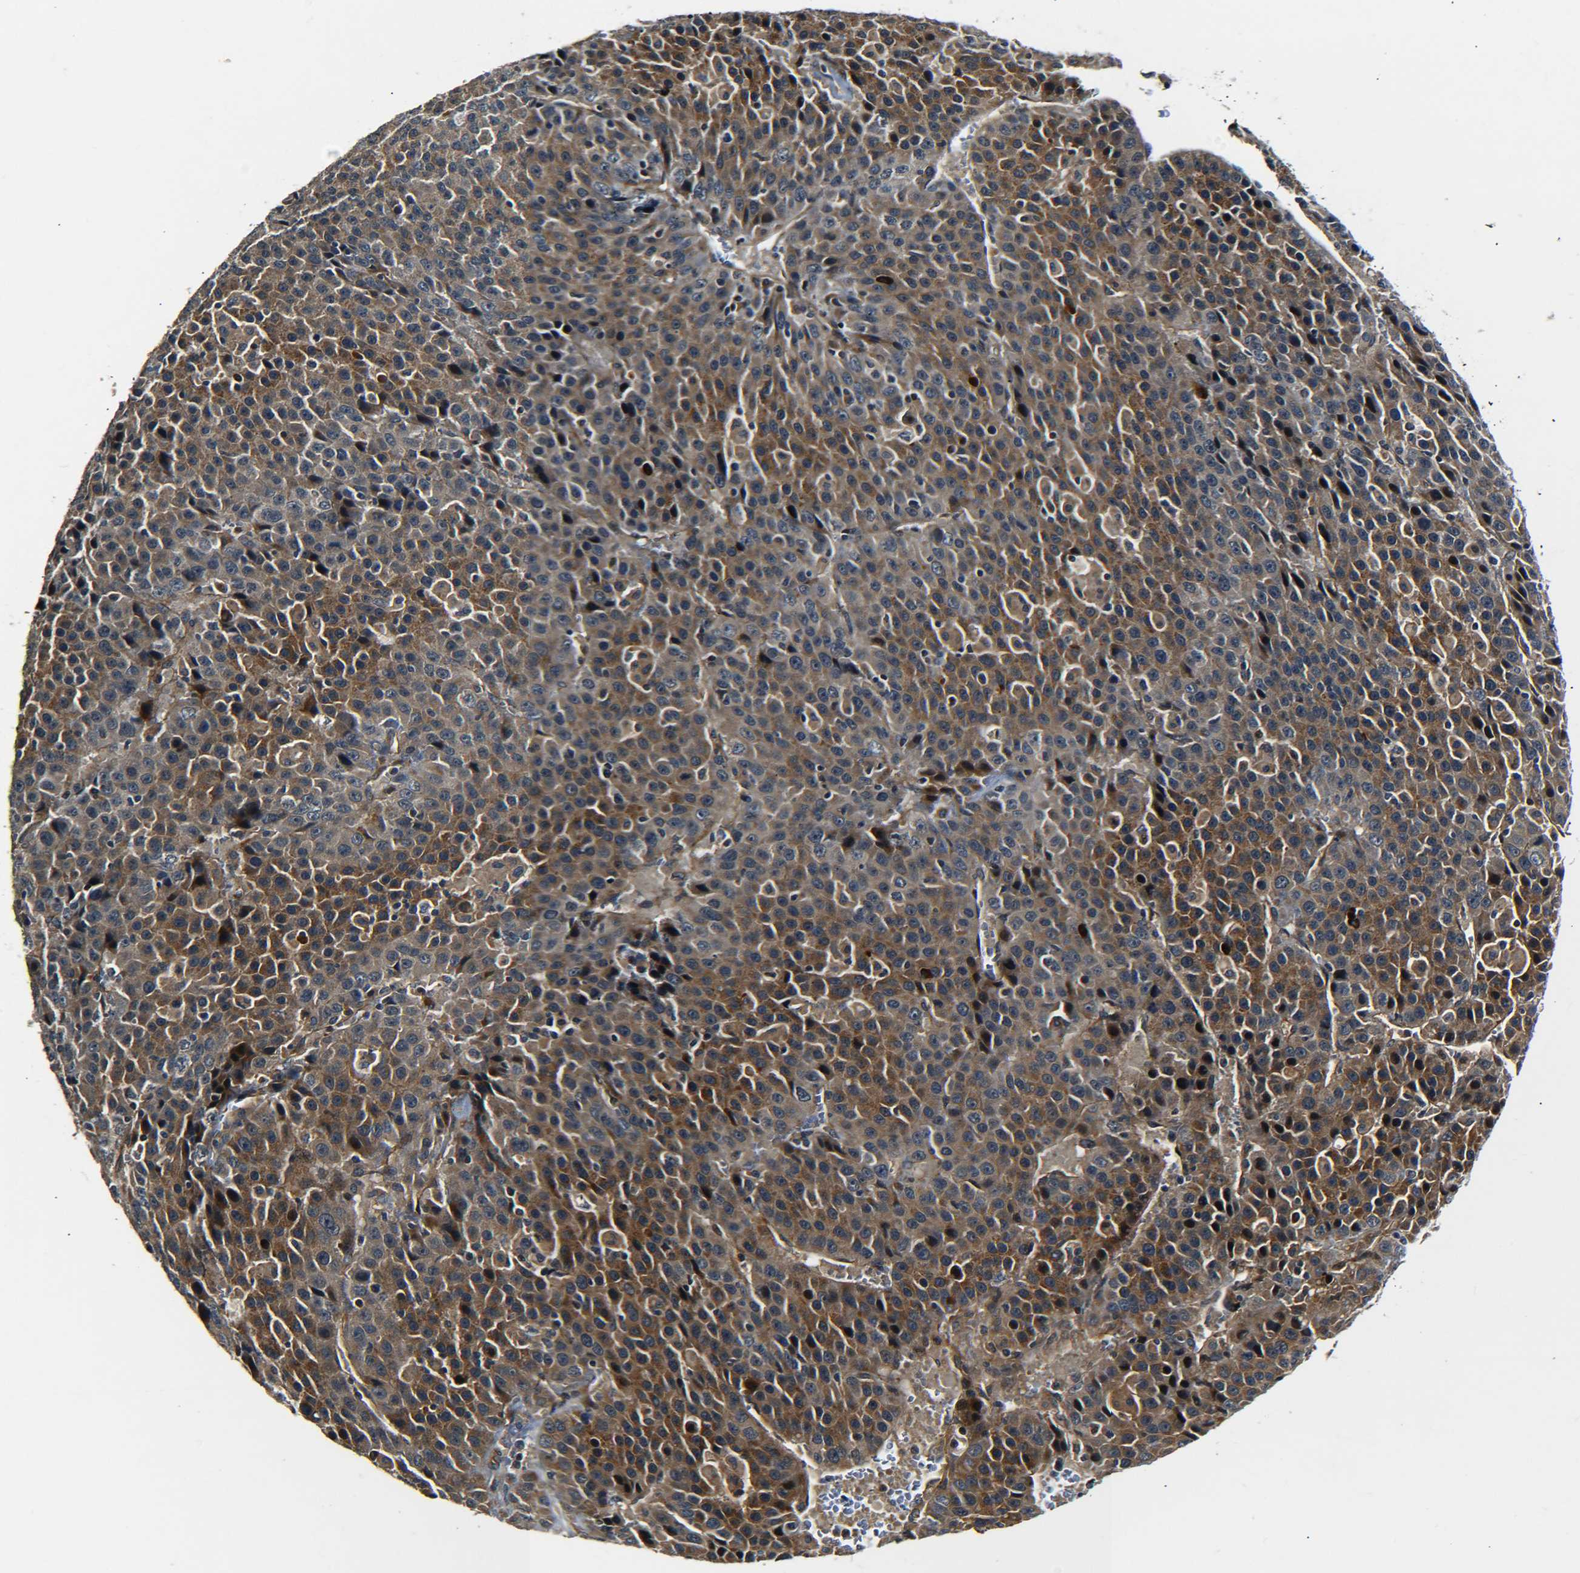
{"staining": {"intensity": "moderate", "quantity": ">75%", "location": "cytoplasmic/membranous"}, "tissue": "liver cancer", "cell_type": "Tumor cells", "image_type": "cancer", "snomed": [{"axis": "morphology", "description": "Carcinoma, Hepatocellular, NOS"}, {"axis": "topography", "description": "Liver"}], "caption": "Liver hepatocellular carcinoma stained with a brown dye exhibits moderate cytoplasmic/membranous positive expression in about >75% of tumor cells.", "gene": "MEIS1", "patient": {"sex": "female", "age": 53}}